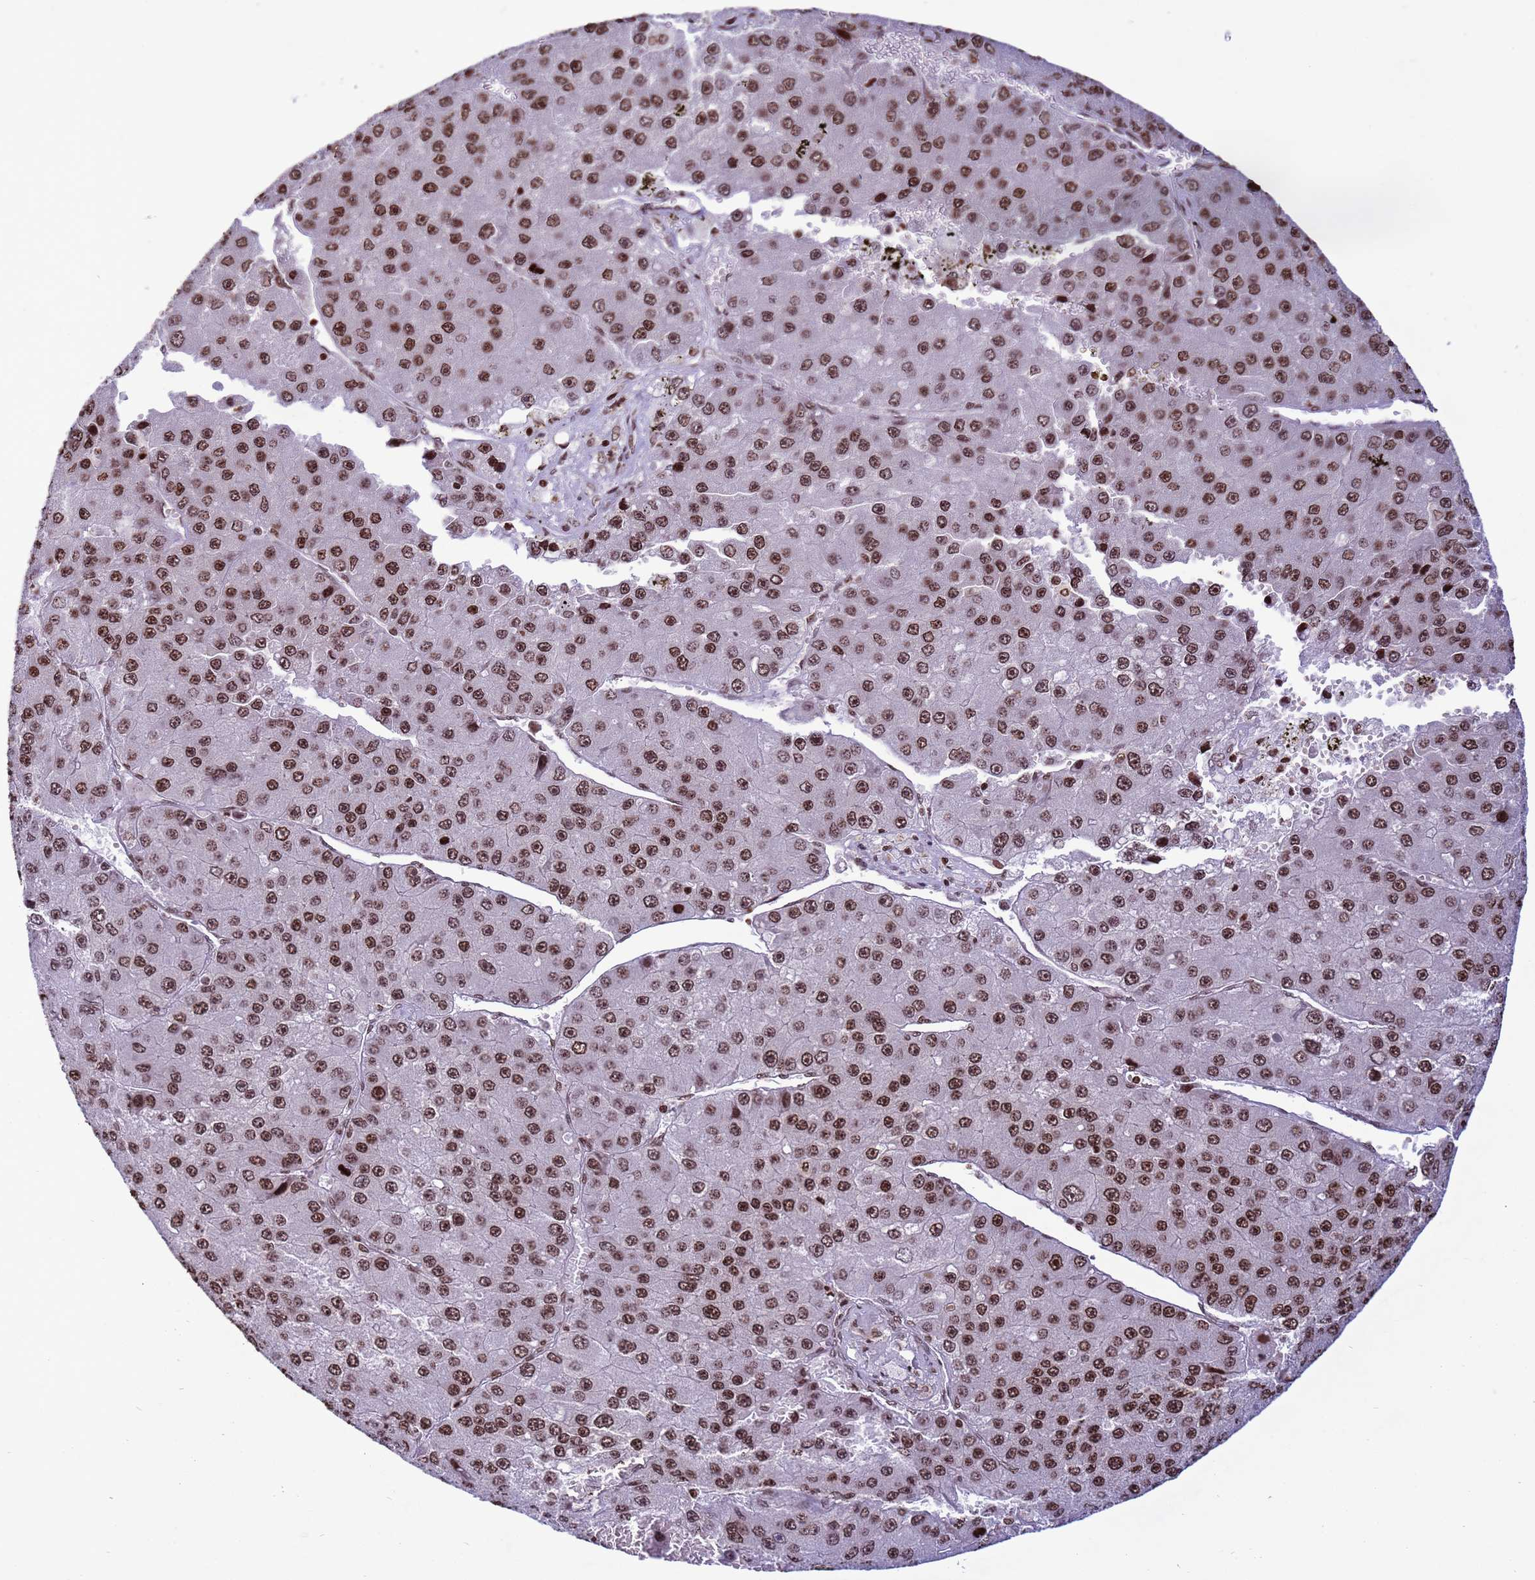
{"staining": {"intensity": "moderate", "quantity": ">75%", "location": "nuclear"}, "tissue": "liver cancer", "cell_type": "Tumor cells", "image_type": "cancer", "snomed": [{"axis": "morphology", "description": "Carcinoma, Hepatocellular, NOS"}, {"axis": "topography", "description": "Liver"}], "caption": "The immunohistochemical stain shows moderate nuclear positivity in tumor cells of liver cancer (hepatocellular carcinoma) tissue. (DAB IHC with brightfield microscopy, high magnification).", "gene": "H3-3B", "patient": {"sex": "female", "age": 73}}